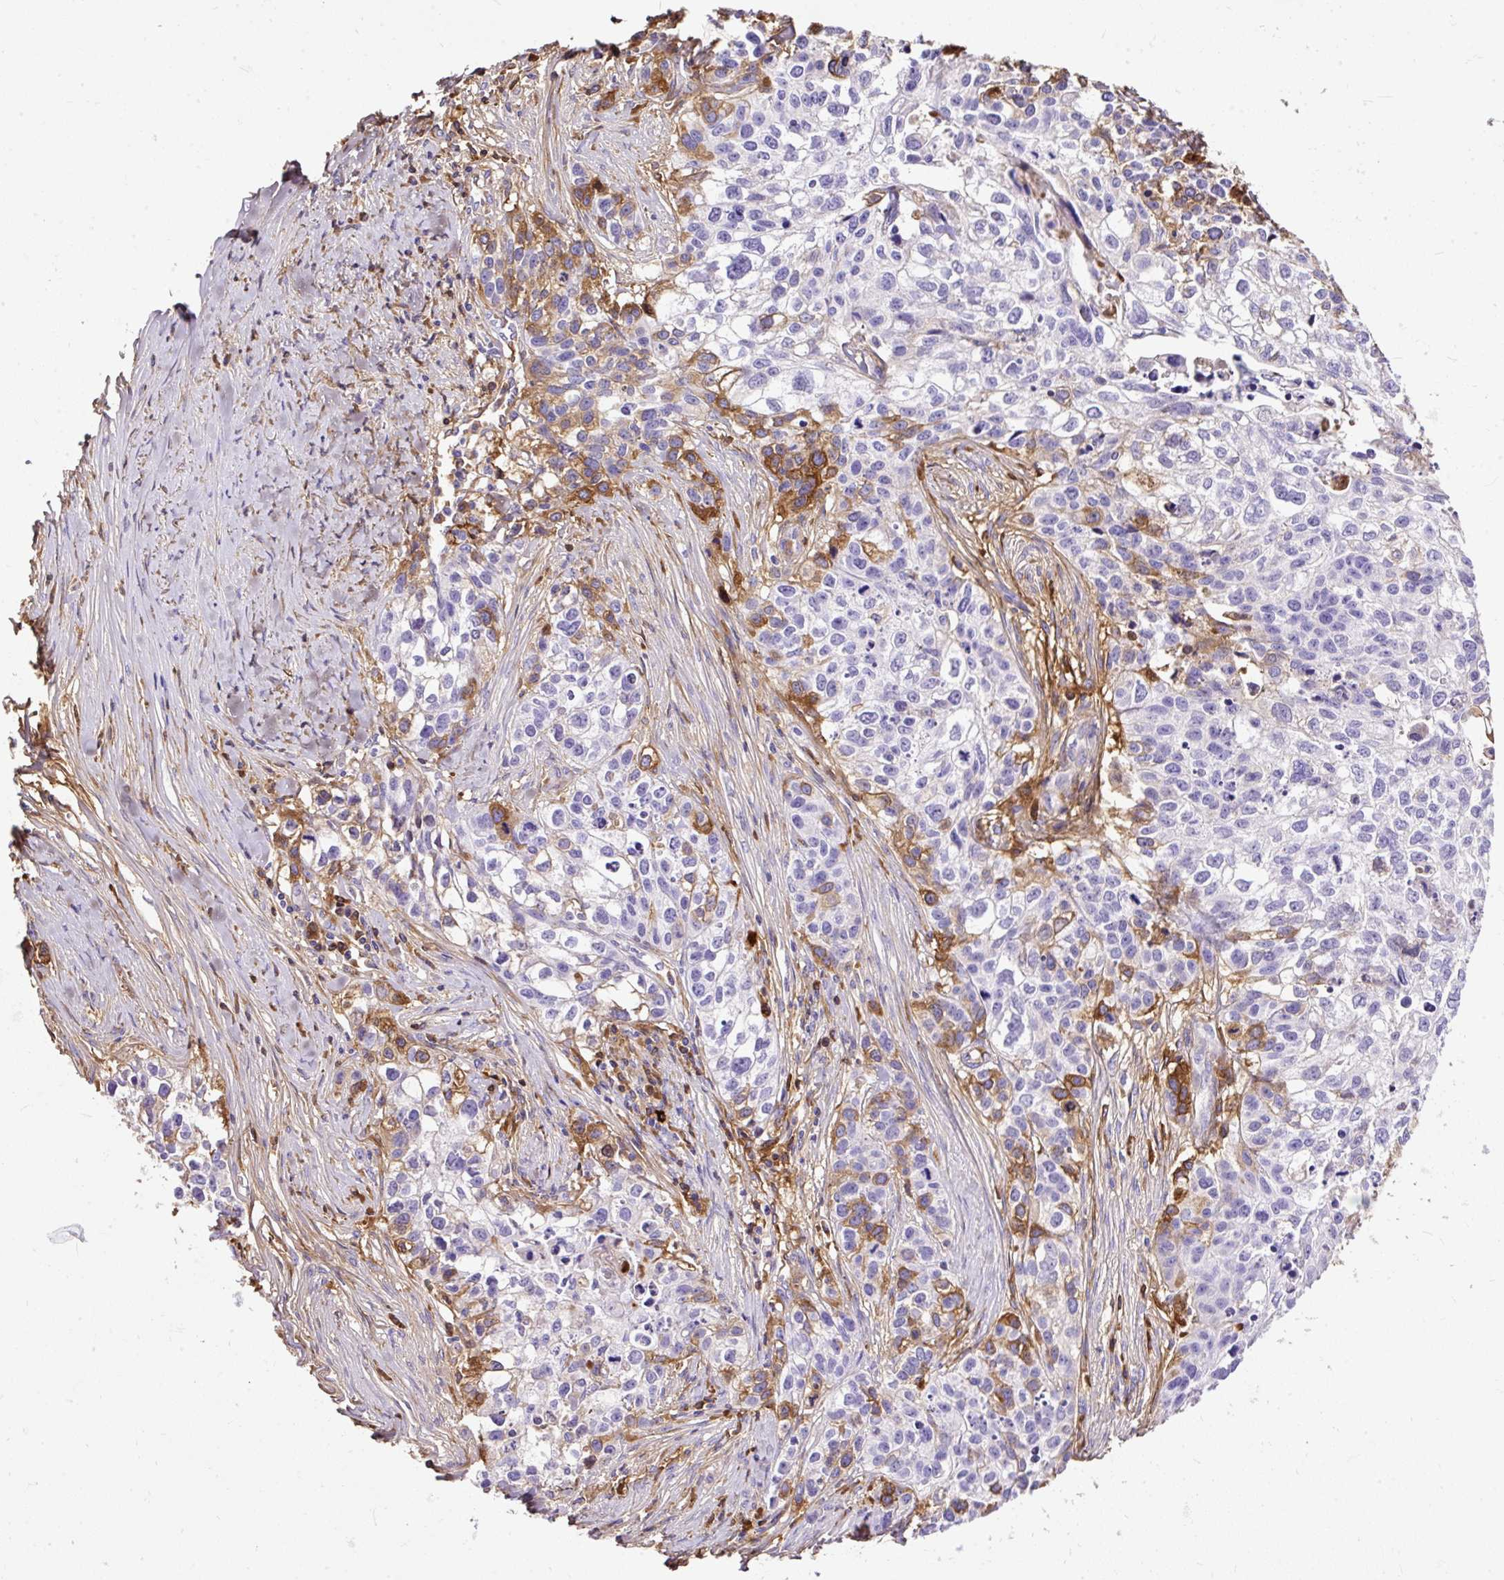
{"staining": {"intensity": "moderate", "quantity": "<25%", "location": "cytoplasmic/membranous"}, "tissue": "lung cancer", "cell_type": "Tumor cells", "image_type": "cancer", "snomed": [{"axis": "morphology", "description": "Squamous cell carcinoma, NOS"}, {"axis": "topography", "description": "Lung"}], "caption": "An IHC photomicrograph of neoplastic tissue is shown. Protein staining in brown labels moderate cytoplasmic/membranous positivity in lung cancer within tumor cells.", "gene": "CLEC3B", "patient": {"sex": "male", "age": 74}}